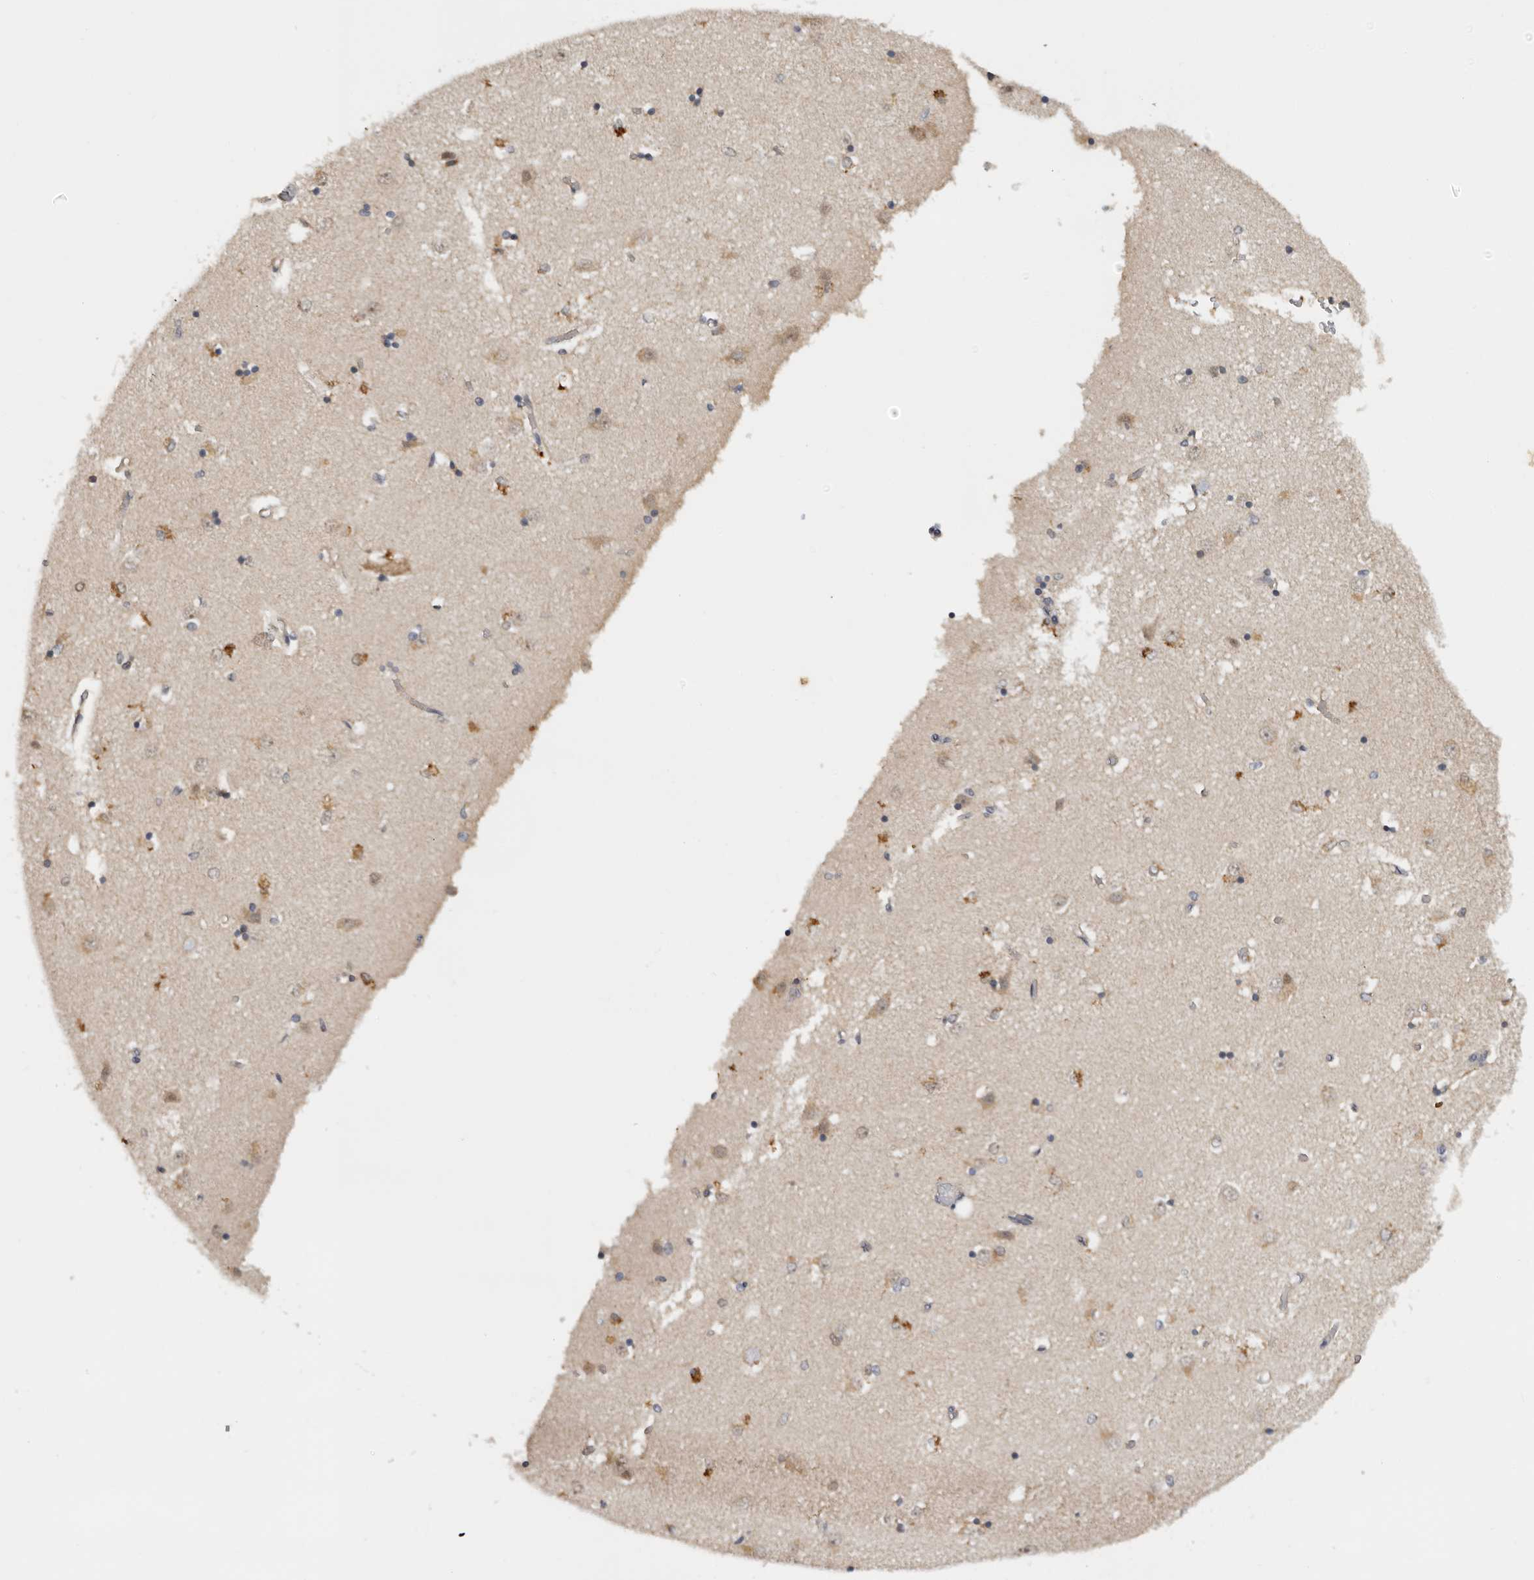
{"staining": {"intensity": "moderate", "quantity": "25%-75%", "location": "cytoplasmic/membranous"}, "tissue": "caudate", "cell_type": "Glial cells", "image_type": "normal", "snomed": [{"axis": "morphology", "description": "Normal tissue, NOS"}, {"axis": "topography", "description": "Lateral ventricle wall"}], "caption": "Glial cells show medium levels of moderate cytoplasmic/membranous expression in about 25%-75% of cells in unremarkable caudate. Nuclei are stained in blue.", "gene": "PPP1R42", "patient": {"sex": "male", "age": 45}}